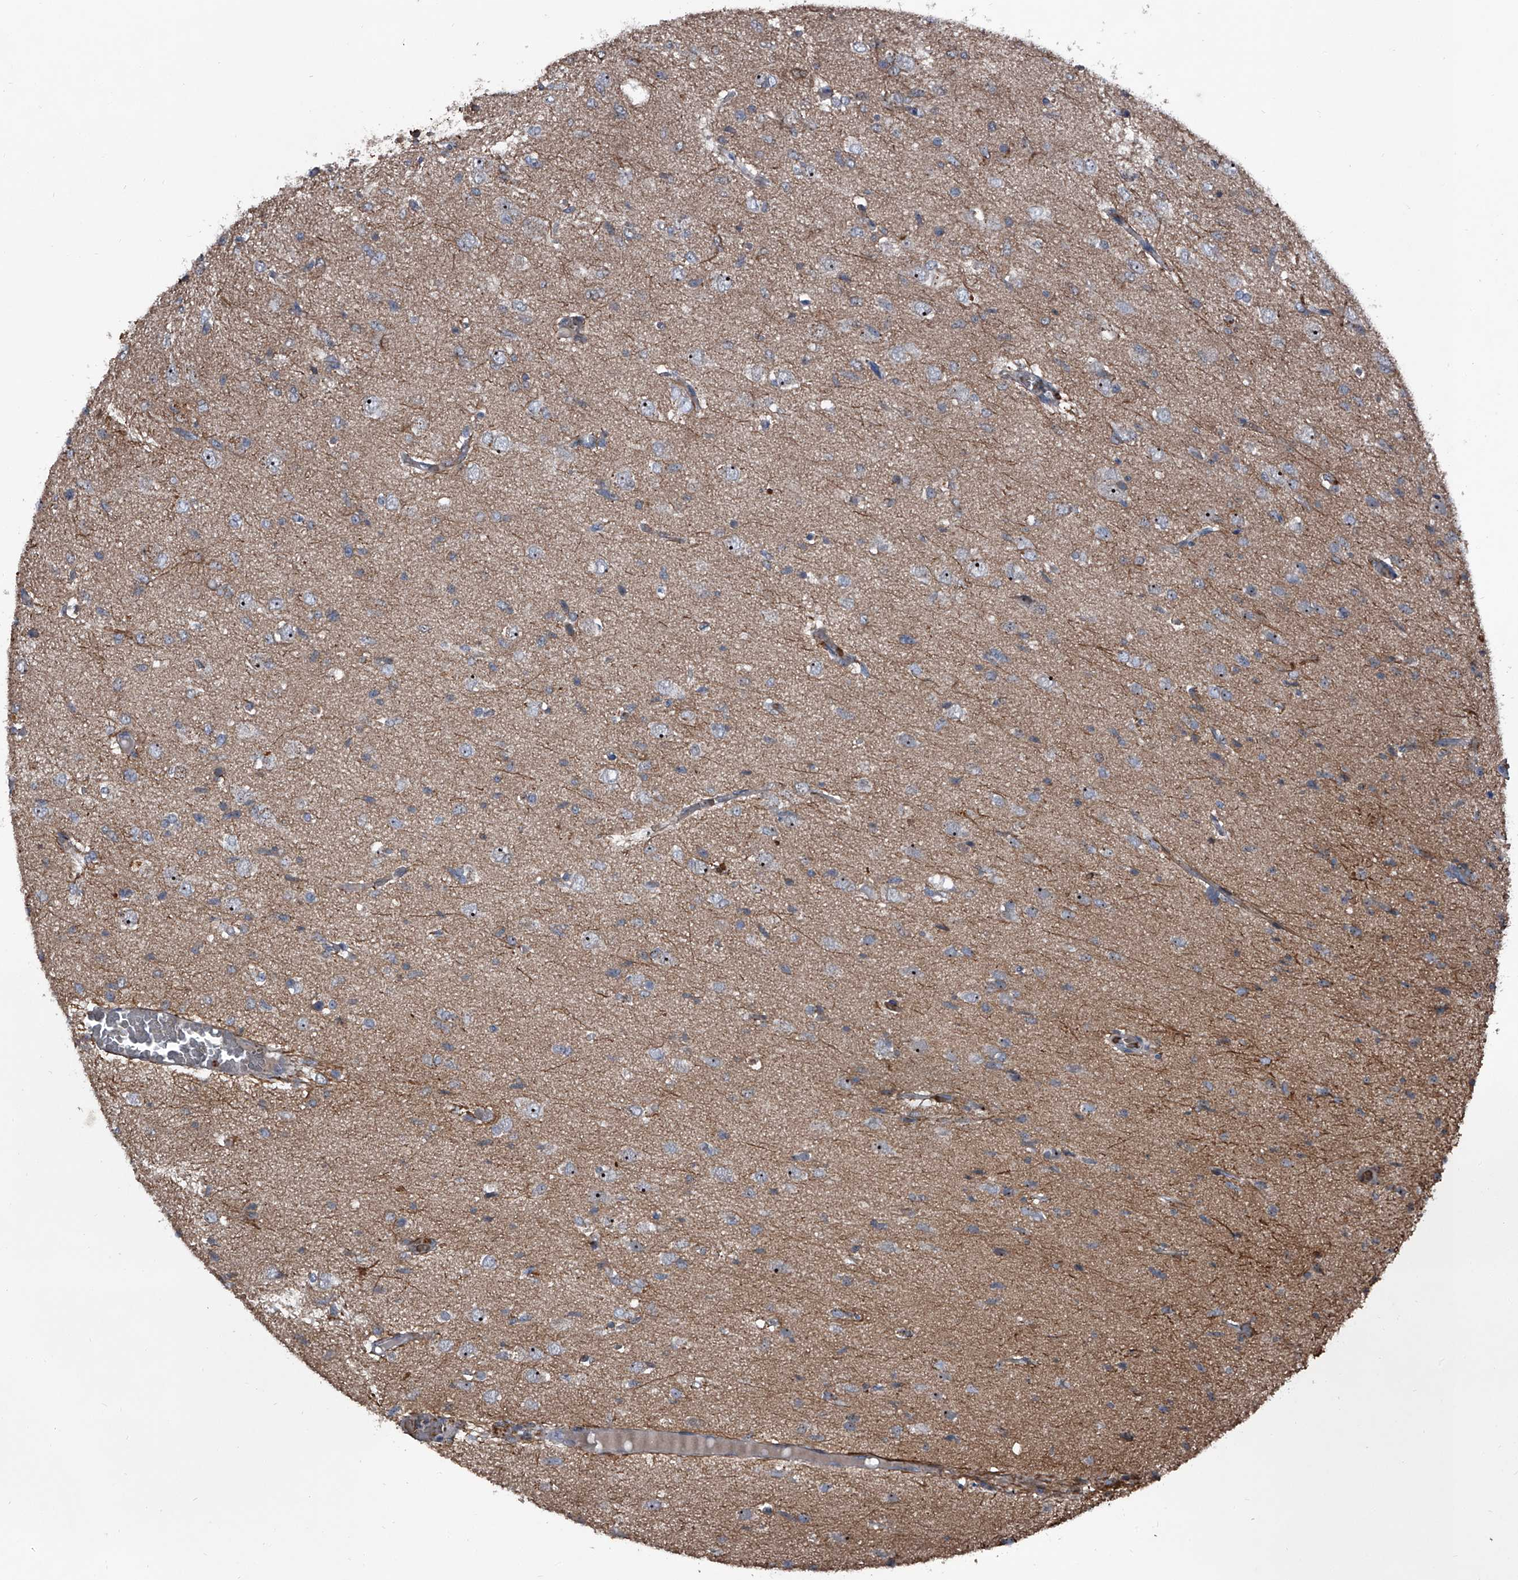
{"staining": {"intensity": "negative", "quantity": "none", "location": "none"}, "tissue": "glioma", "cell_type": "Tumor cells", "image_type": "cancer", "snomed": [{"axis": "morphology", "description": "Glioma, malignant, High grade"}, {"axis": "topography", "description": "Brain"}], "caption": "Human glioma stained for a protein using immunohistochemistry (IHC) reveals no staining in tumor cells.", "gene": "CEP85L", "patient": {"sex": "female", "age": 59}}